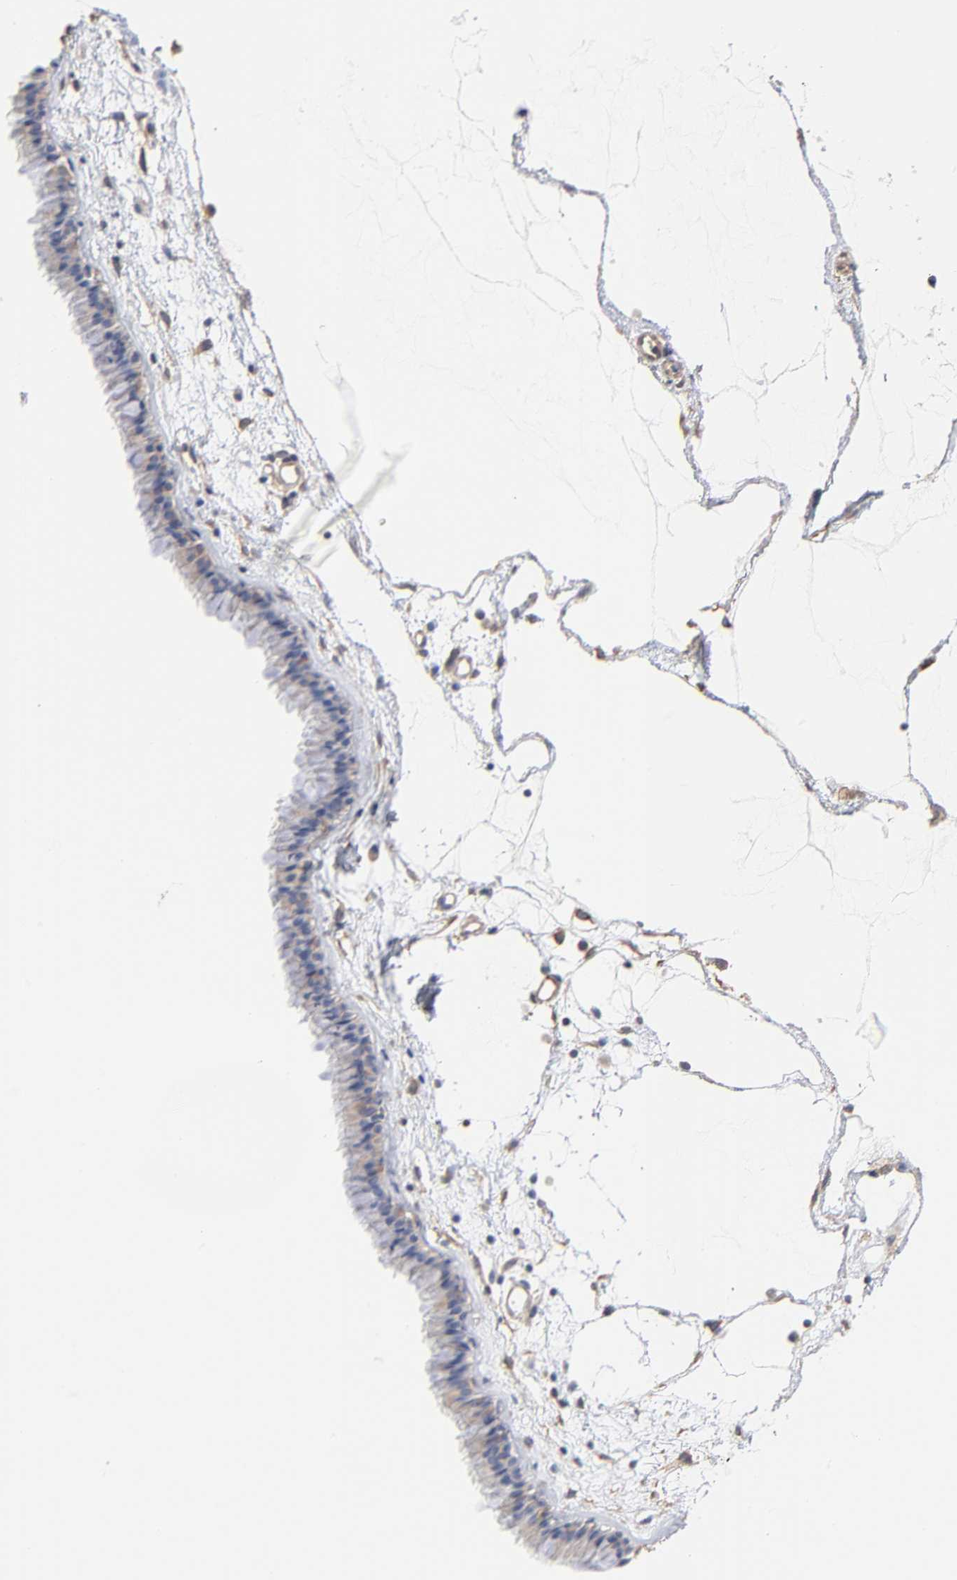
{"staining": {"intensity": "weak", "quantity": ">75%", "location": "cytoplasmic/membranous"}, "tissue": "nasopharynx", "cell_type": "Respiratory epithelial cells", "image_type": "normal", "snomed": [{"axis": "morphology", "description": "Normal tissue, NOS"}, {"axis": "morphology", "description": "Inflammation, NOS"}, {"axis": "topography", "description": "Nasopharynx"}], "caption": "Immunohistochemistry (IHC) image of unremarkable nasopharynx: human nasopharynx stained using immunohistochemistry reveals low levels of weak protein expression localized specifically in the cytoplasmic/membranous of respiratory epithelial cells, appearing as a cytoplasmic/membranous brown color.", "gene": "ABCD4", "patient": {"sex": "male", "age": 48}}